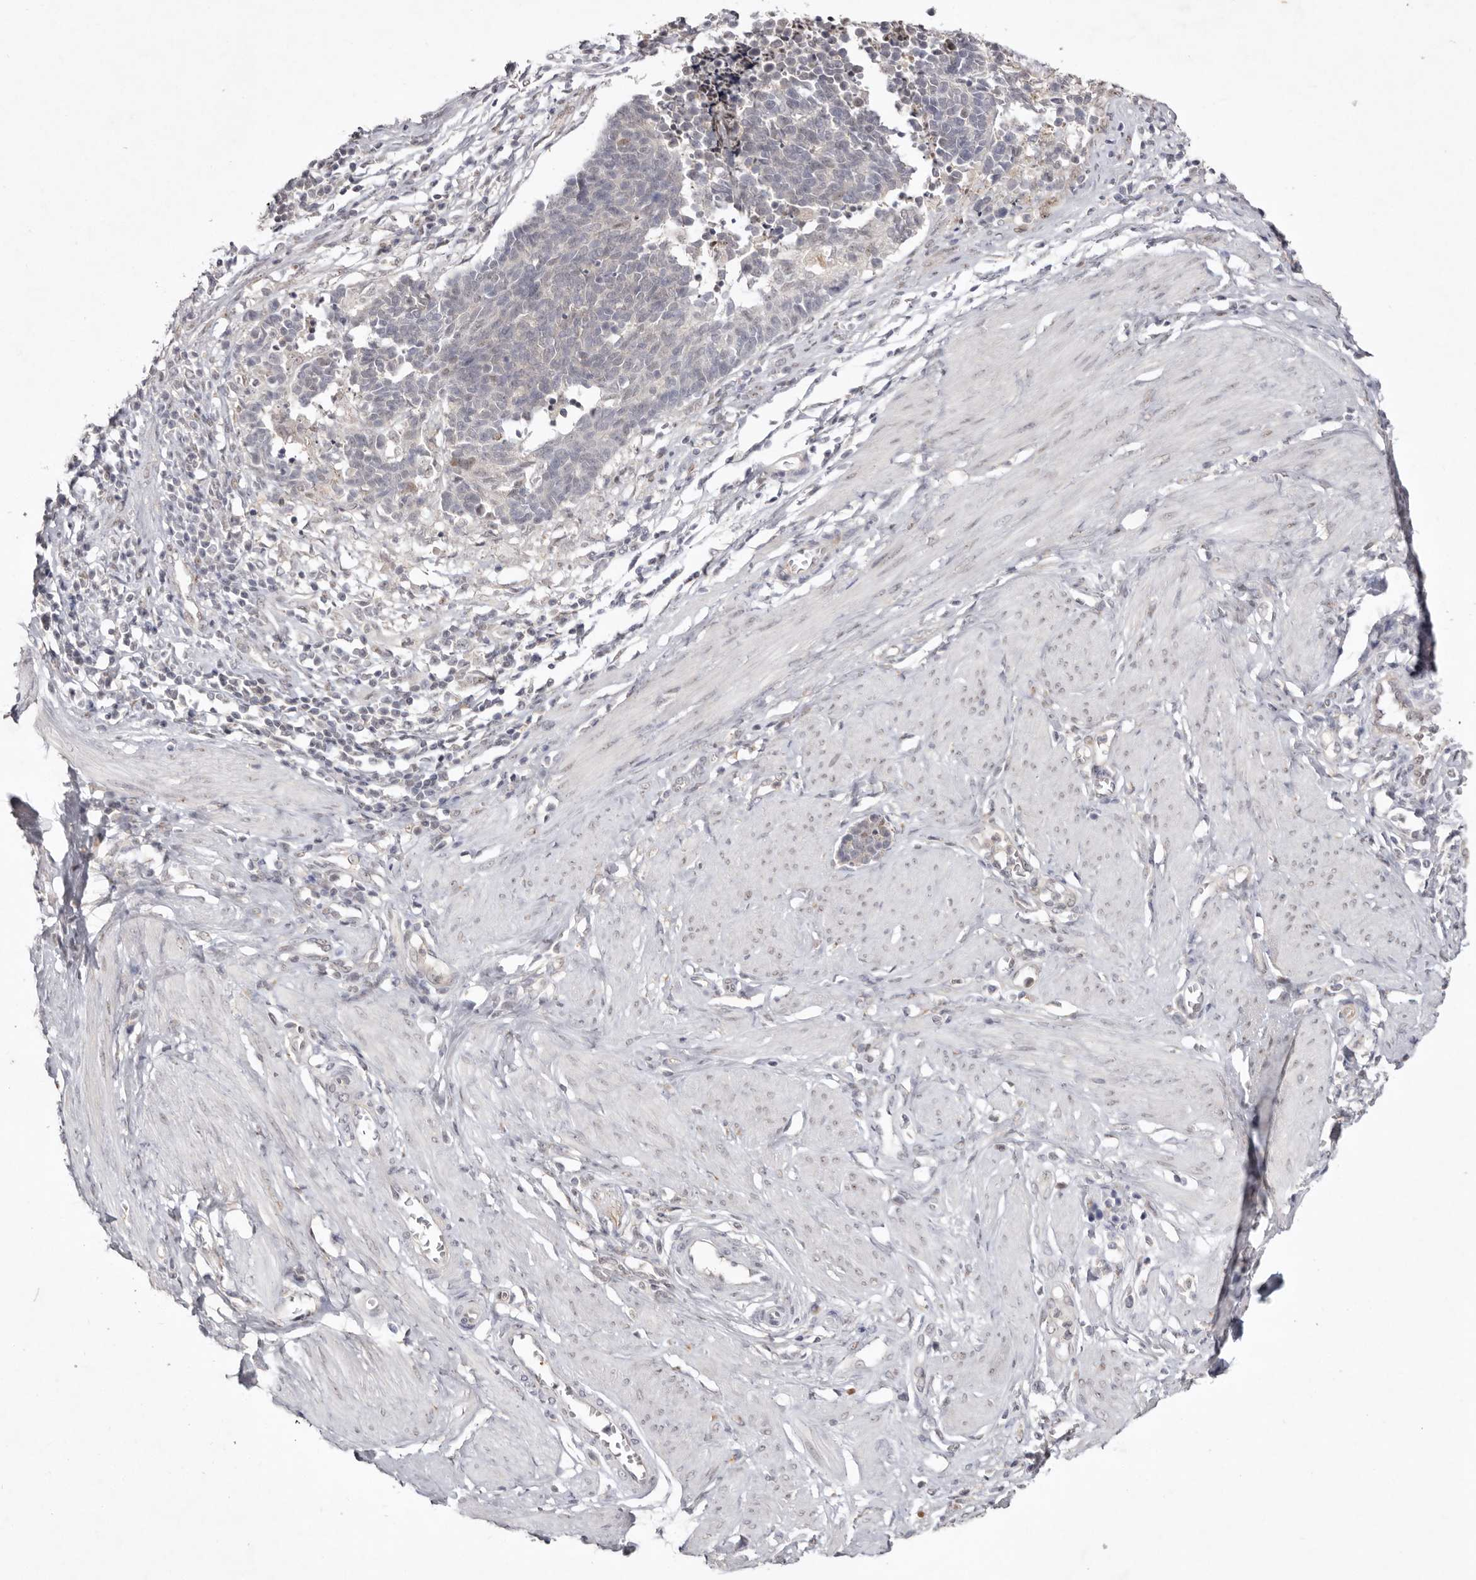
{"staining": {"intensity": "negative", "quantity": "none", "location": "none"}, "tissue": "cervical cancer", "cell_type": "Tumor cells", "image_type": "cancer", "snomed": [{"axis": "morphology", "description": "Normal tissue, NOS"}, {"axis": "morphology", "description": "Squamous cell carcinoma, NOS"}, {"axis": "topography", "description": "Cervix"}], "caption": "This is an immunohistochemistry micrograph of human cervical cancer (squamous cell carcinoma). There is no positivity in tumor cells.", "gene": "TADA1", "patient": {"sex": "female", "age": 35}}